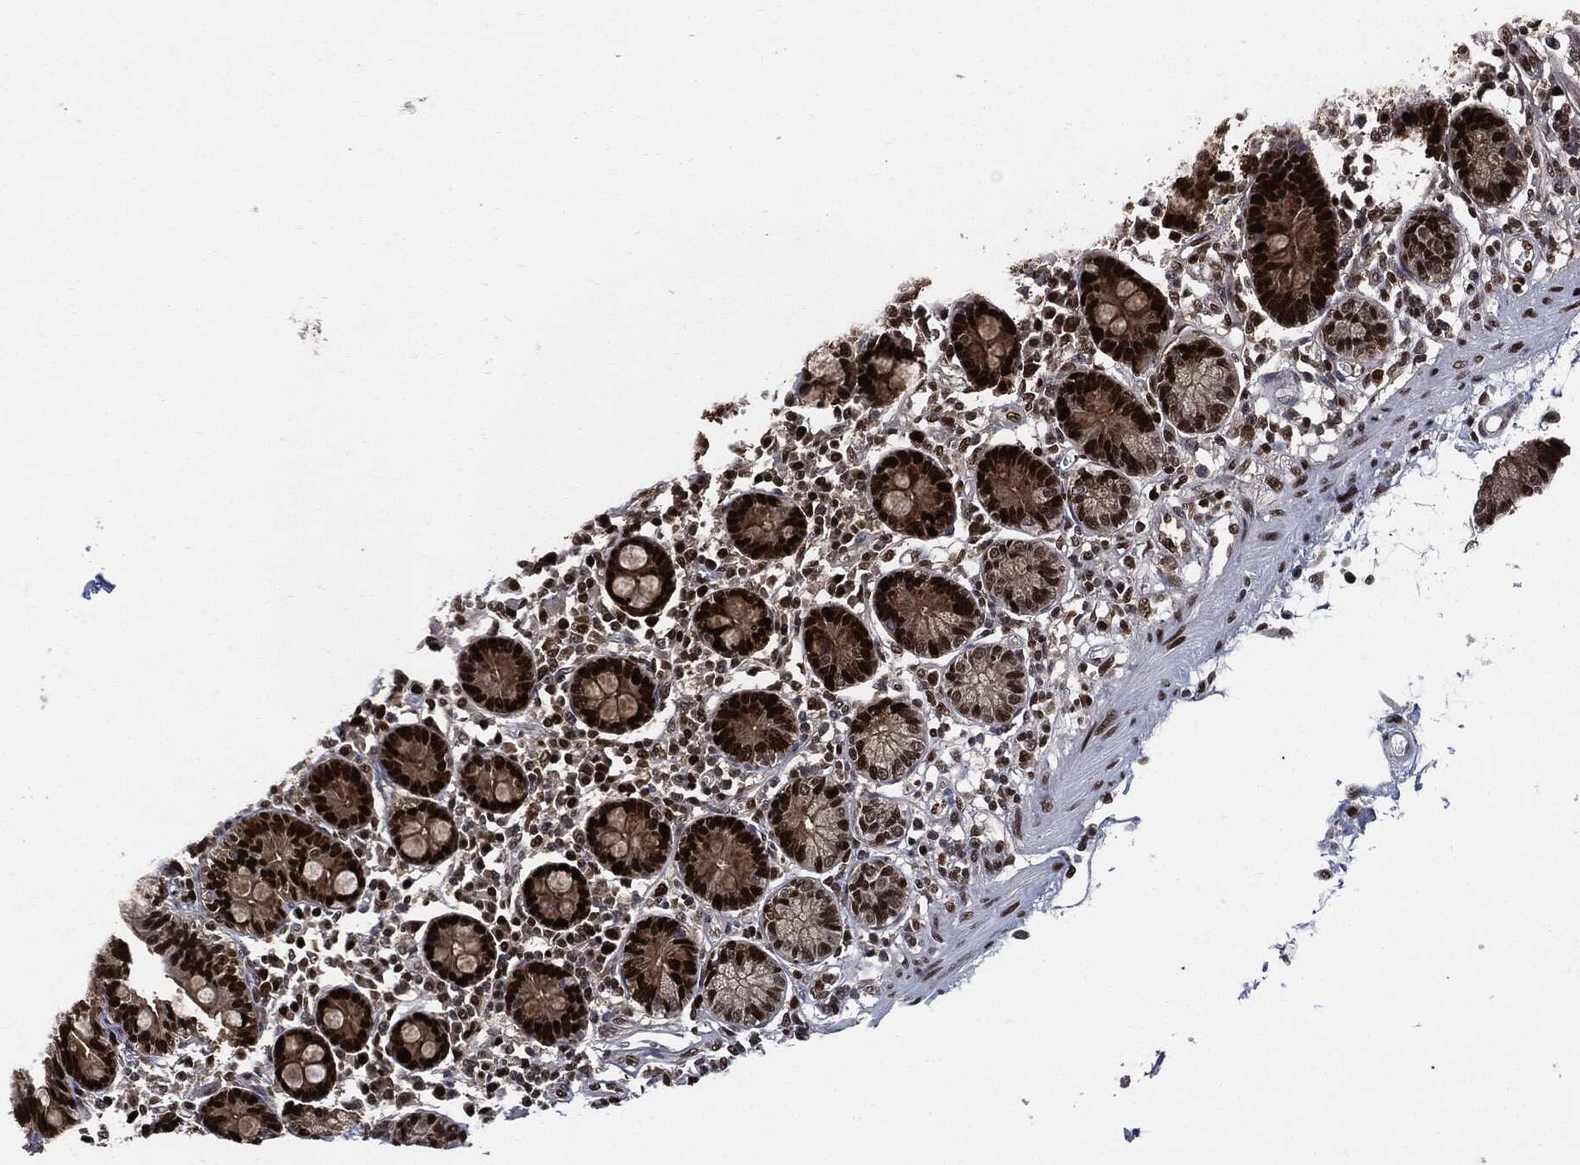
{"staining": {"intensity": "strong", "quantity": ">75%", "location": "nuclear"}, "tissue": "small intestine", "cell_type": "Glandular cells", "image_type": "normal", "snomed": [{"axis": "morphology", "description": "Normal tissue, NOS"}, {"axis": "topography", "description": "Small intestine"}], "caption": "Strong nuclear expression is identified in approximately >75% of glandular cells in unremarkable small intestine.", "gene": "PCNA", "patient": {"sex": "male", "age": 88}}